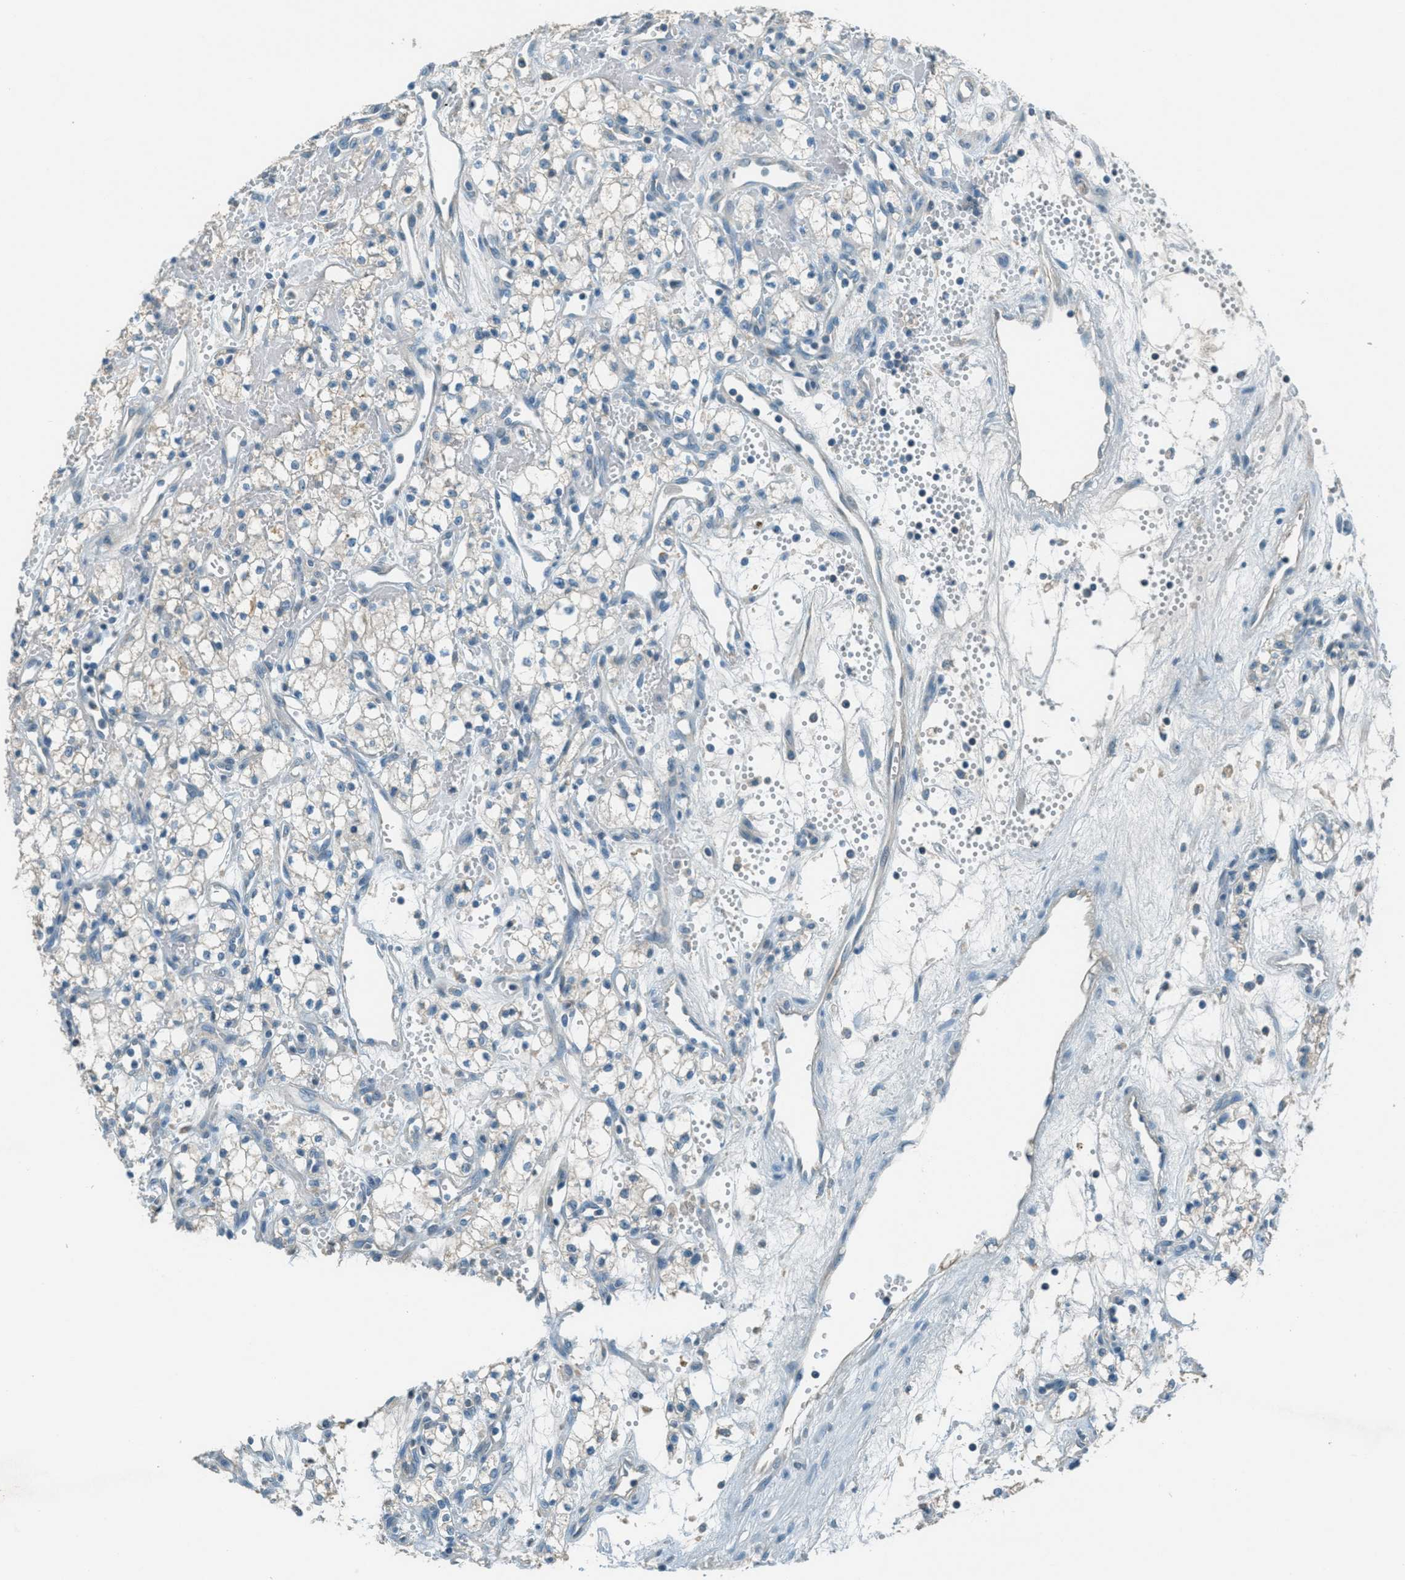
{"staining": {"intensity": "negative", "quantity": "none", "location": "none"}, "tissue": "renal cancer", "cell_type": "Tumor cells", "image_type": "cancer", "snomed": [{"axis": "morphology", "description": "Adenocarcinoma, NOS"}, {"axis": "topography", "description": "Kidney"}], "caption": "An image of human adenocarcinoma (renal) is negative for staining in tumor cells.", "gene": "MSLN", "patient": {"sex": "male", "age": 59}}